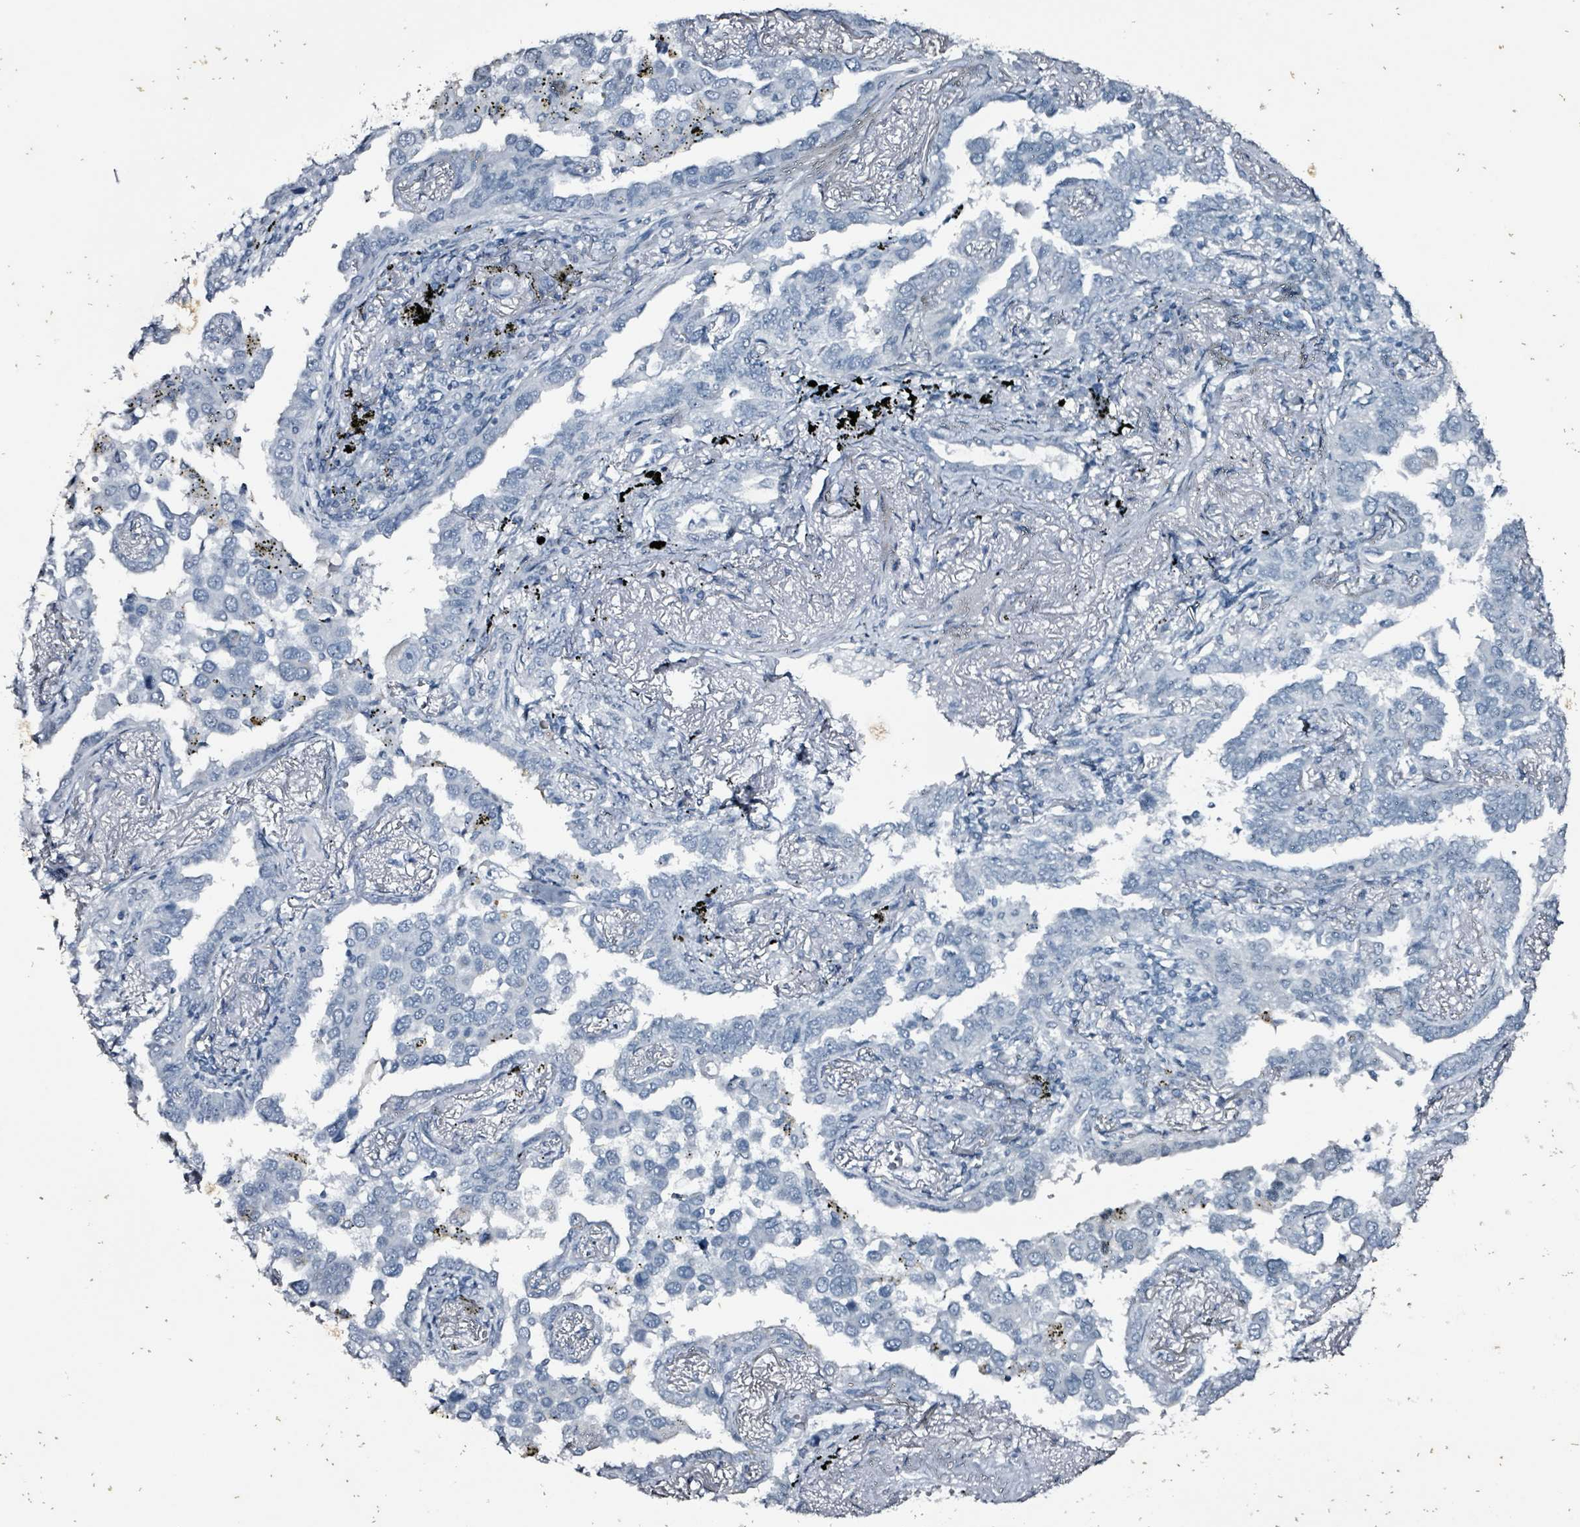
{"staining": {"intensity": "negative", "quantity": "none", "location": "none"}, "tissue": "lung cancer", "cell_type": "Tumor cells", "image_type": "cancer", "snomed": [{"axis": "morphology", "description": "Adenocarcinoma, NOS"}, {"axis": "topography", "description": "Lung"}], "caption": "Immunohistochemistry micrograph of neoplastic tissue: lung cancer stained with DAB shows no significant protein staining in tumor cells.", "gene": "CA9", "patient": {"sex": "male", "age": 67}}